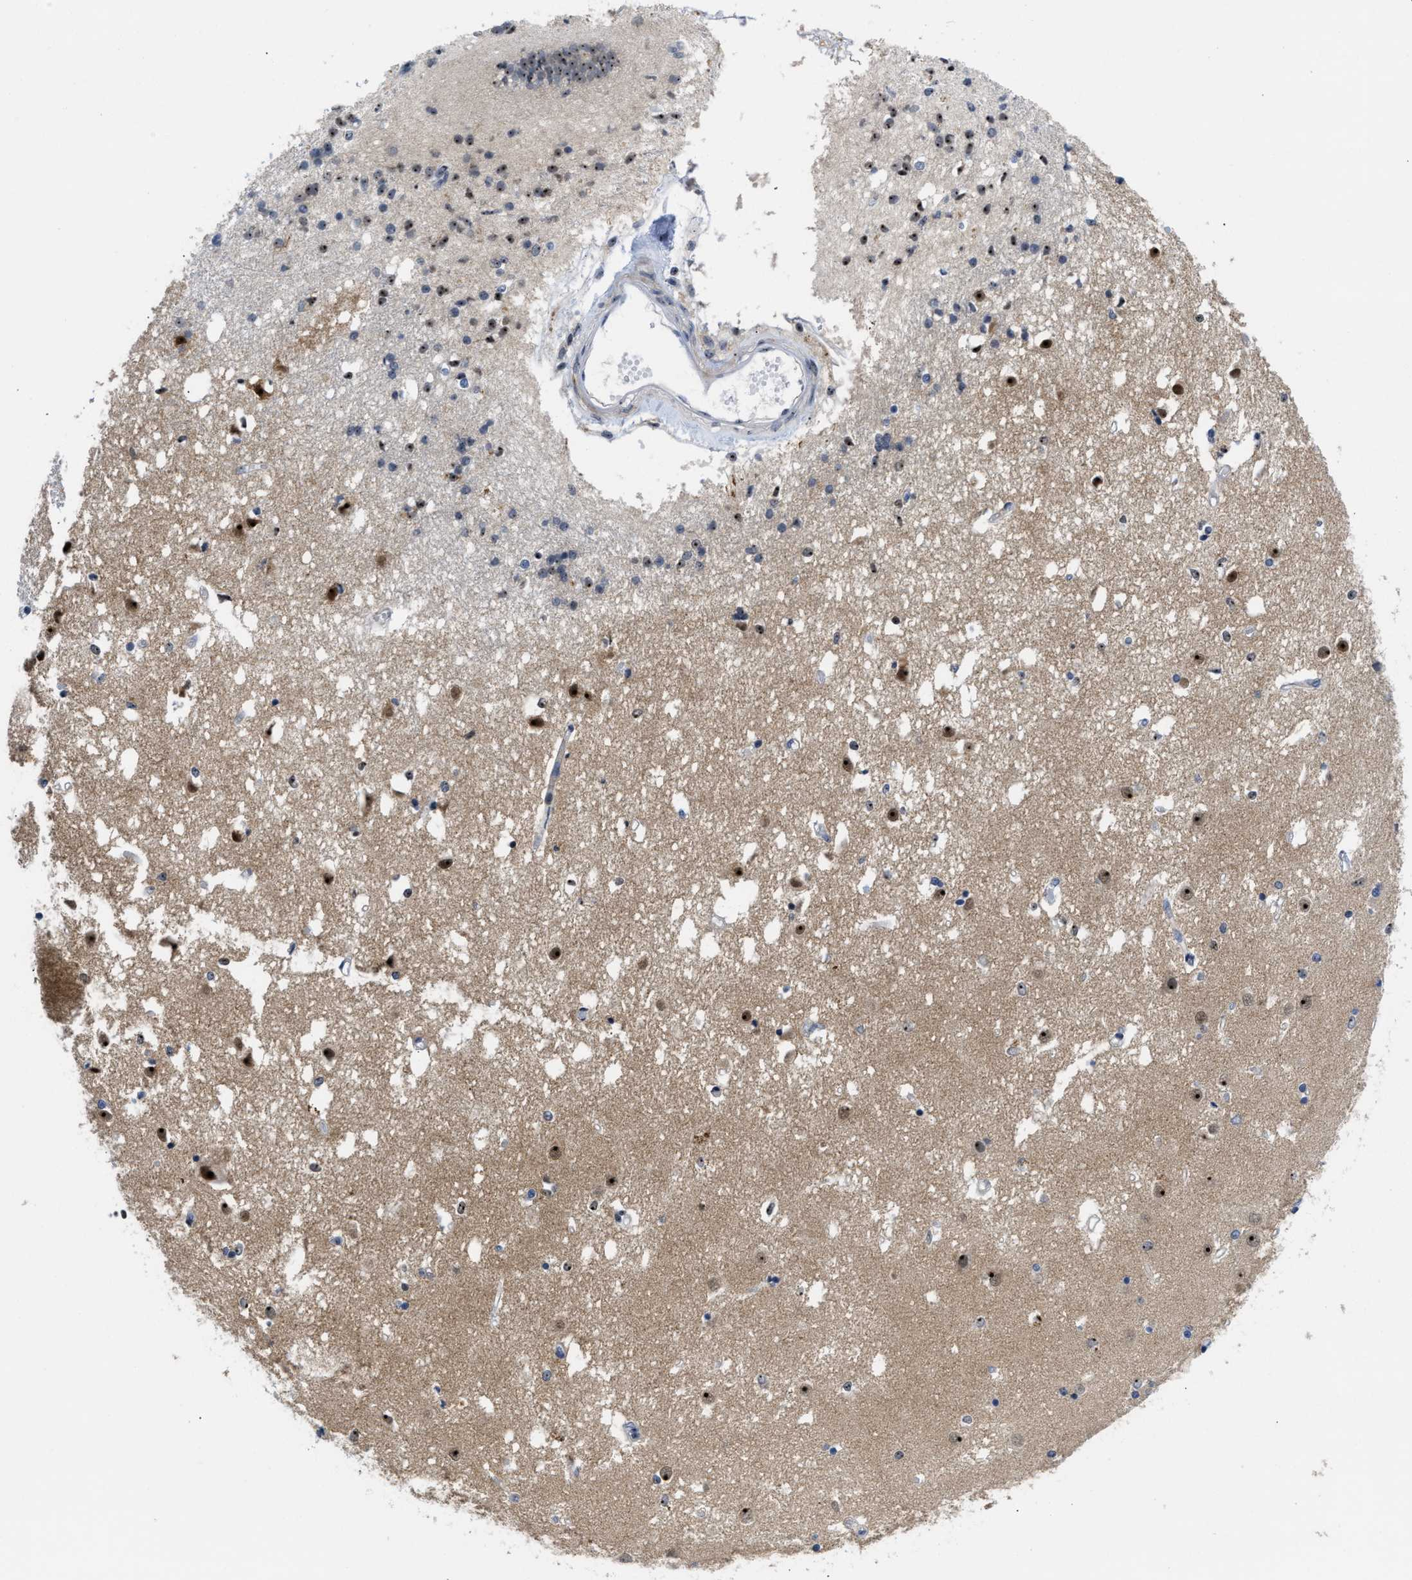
{"staining": {"intensity": "moderate", "quantity": "25%-75%", "location": "nuclear"}, "tissue": "caudate", "cell_type": "Glial cells", "image_type": "normal", "snomed": [{"axis": "morphology", "description": "Normal tissue, NOS"}, {"axis": "topography", "description": "Lateral ventricle wall"}], "caption": "DAB immunohistochemical staining of normal caudate demonstrates moderate nuclear protein expression in about 25%-75% of glial cells. The staining is performed using DAB (3,3'-diaminobenzidine) brown chromogen to label protein expression. The nuclei are counter-stained blue using hematoxylin.", "gene": "NOP58", "patient": {"sex": "male", "age": 45}}